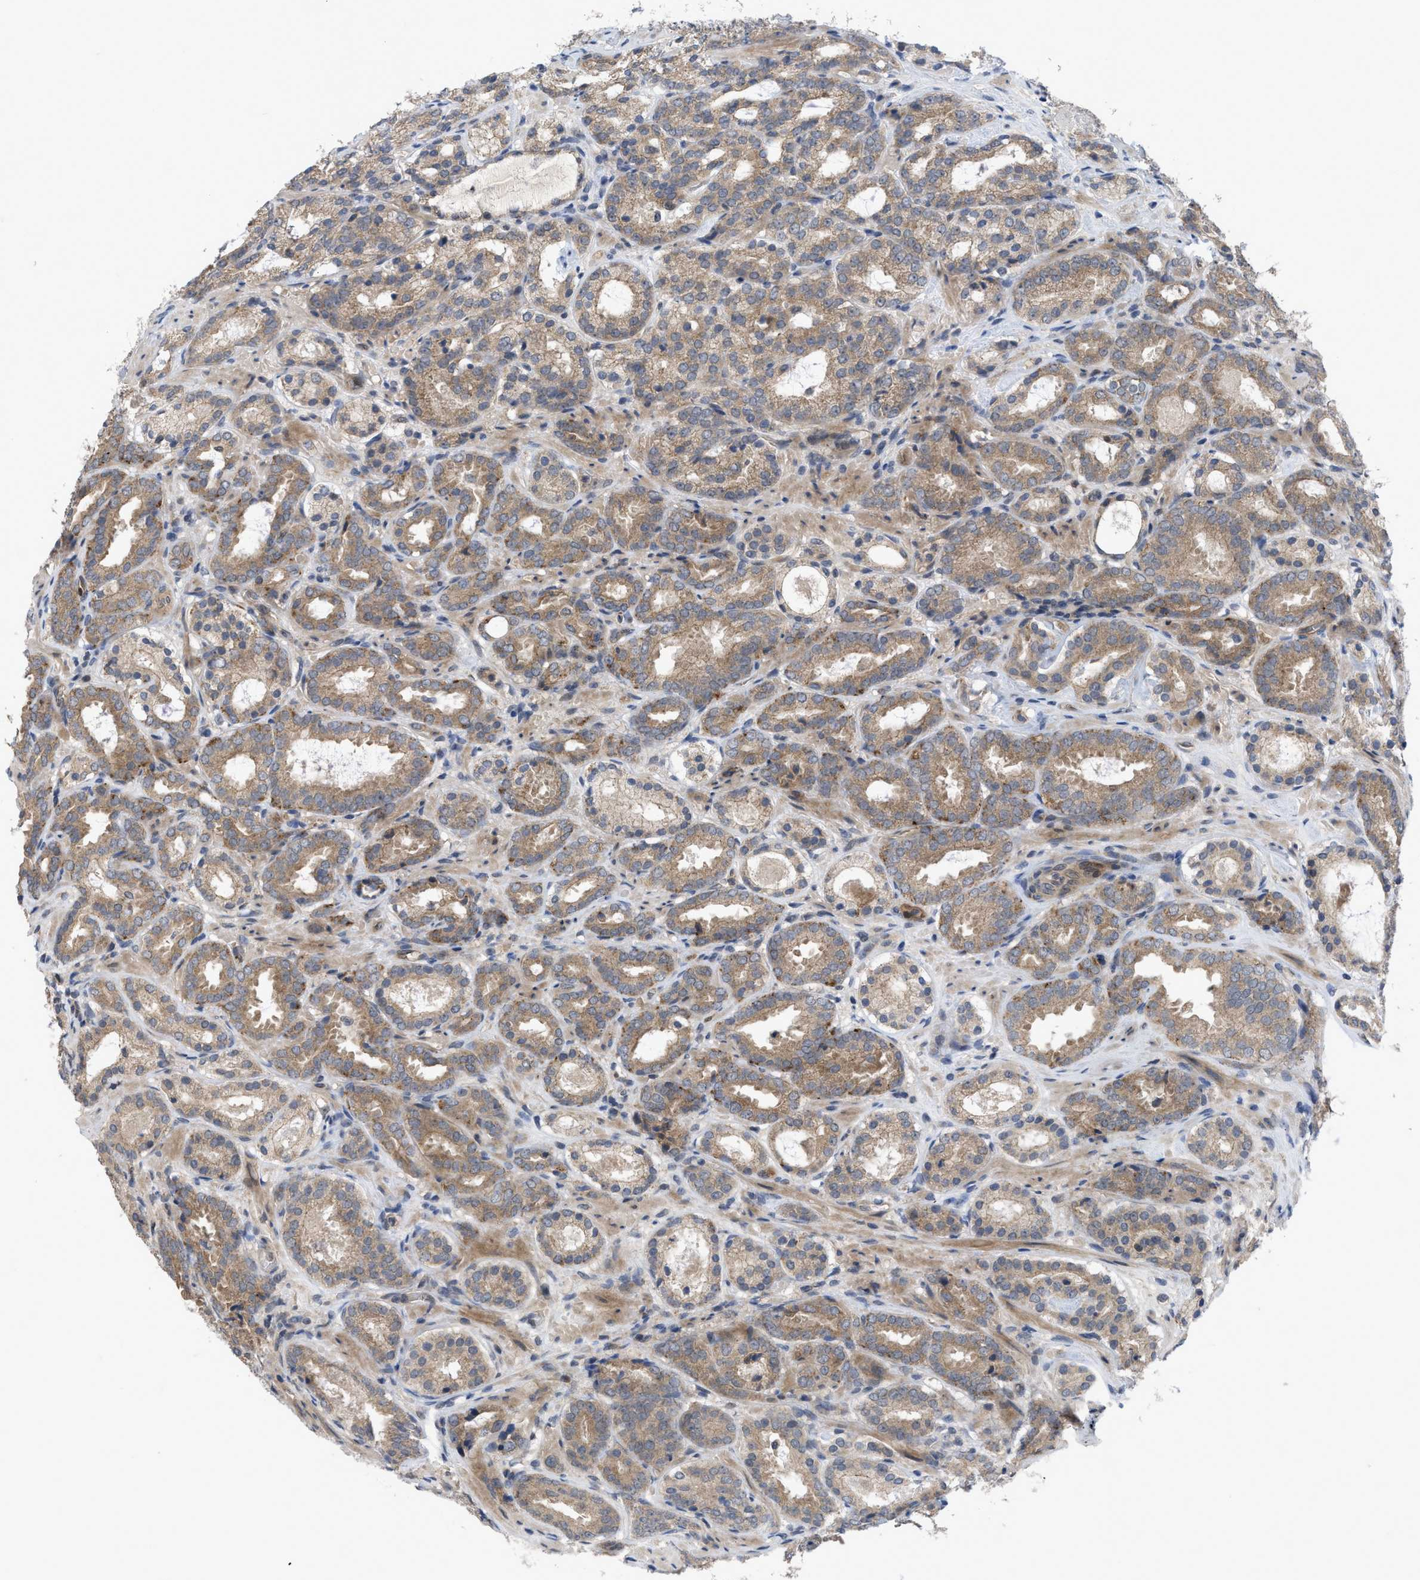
{"staining": {"intensity": "moderate", "quantity": ">75%", "location": "cytoplasmic/membranous"}, "tissue": "prostate cancer", "cell_type": "Tumor cells", "image_type": "cancer", "snomed": [{"axis": "morphology", "description": "Adenocarcinoma, Low grade"}, {"axis": "topography", "description": "Prostate"}], "caption": "Prostate low-grade adenocarcinoma was stained to show a protein in brown. There is medium levels of moderate cytoplasmic/membranous positivity in about >75% of tumor cells.", "gene": "LDAF1", "patient": {"sex": "male", "age": 69}}